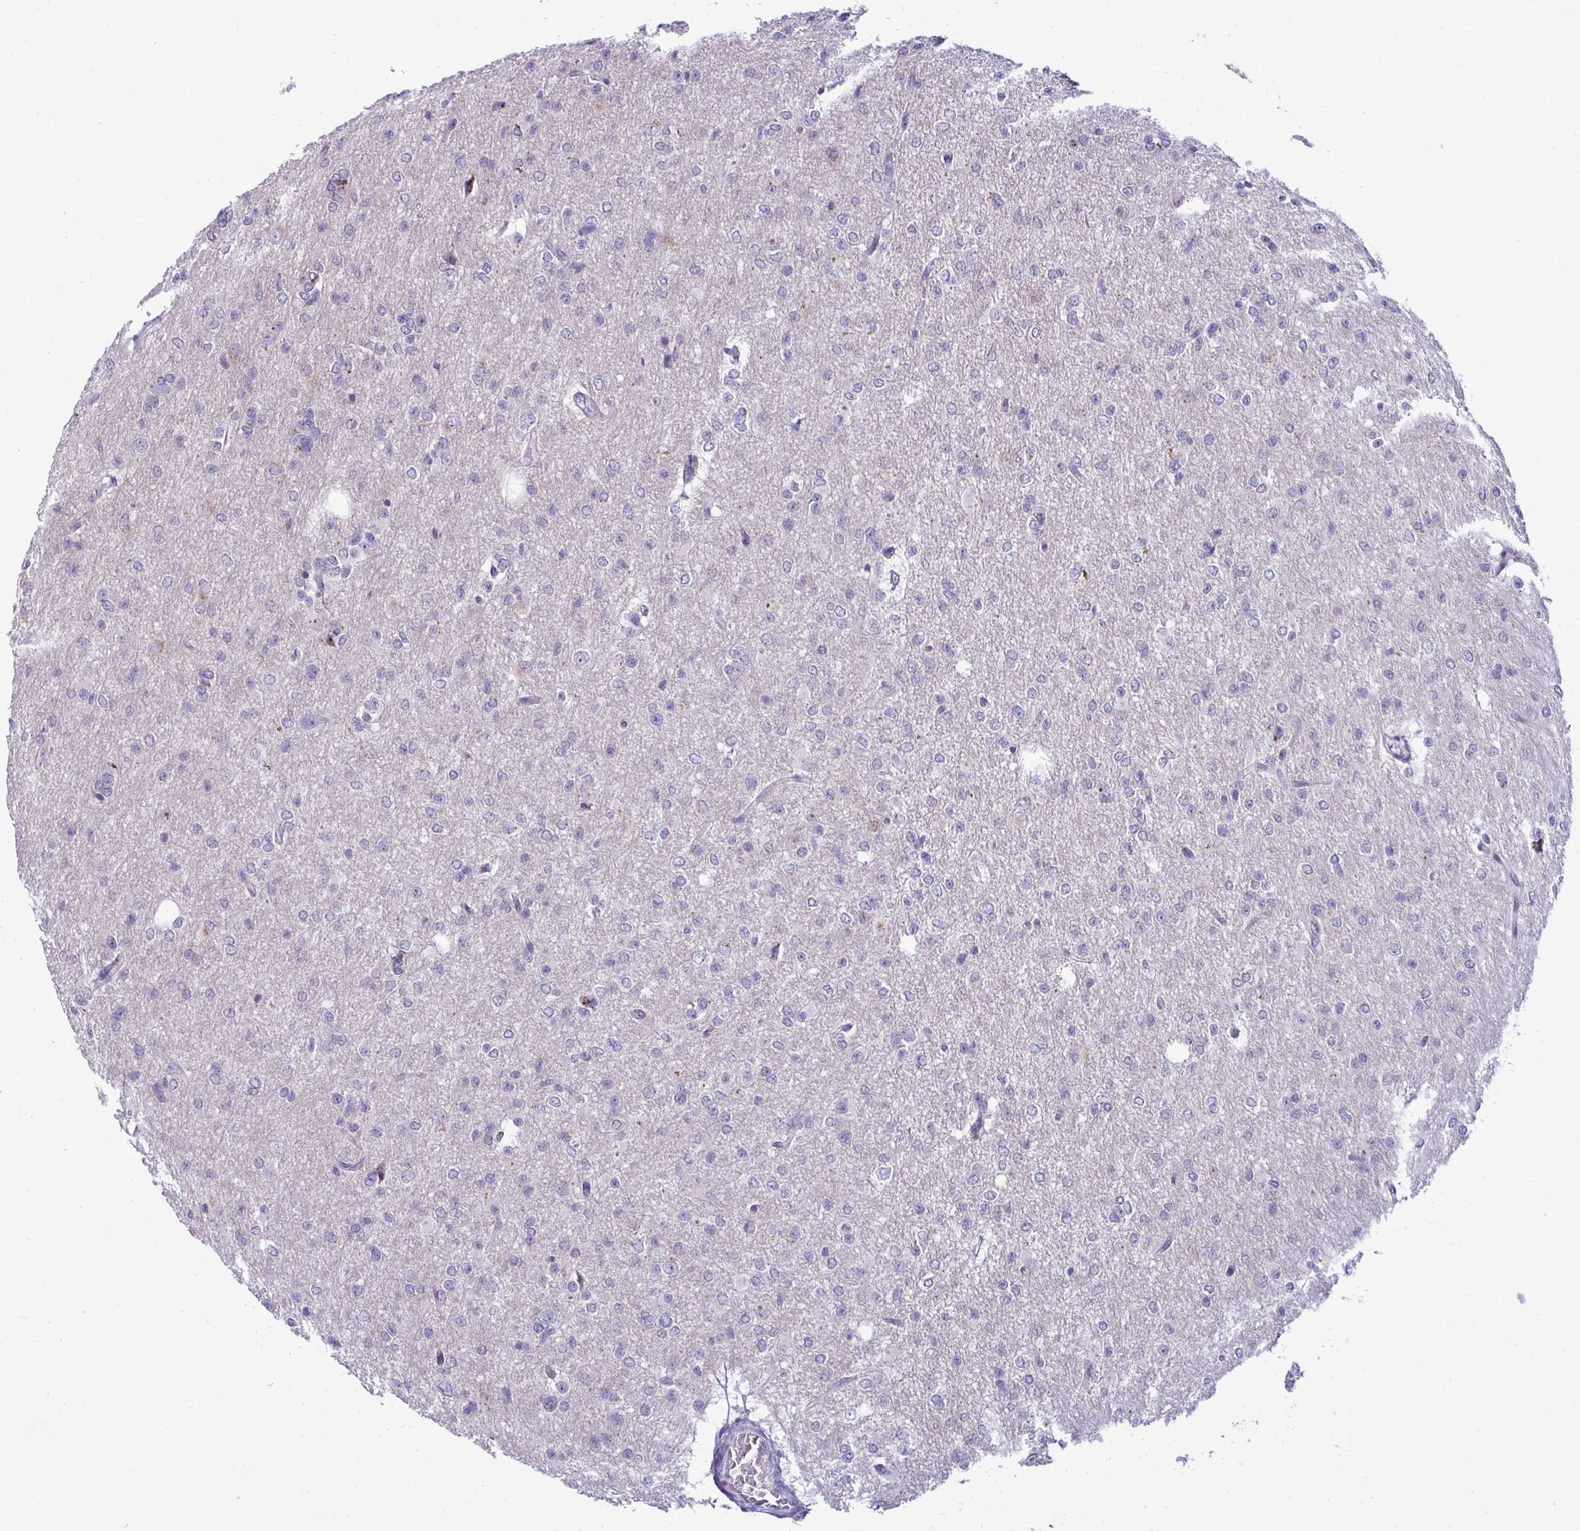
{"staining": {"intensity": "negative", "quantity": "none", "location": "none"}, "tissue": "glioma", "cell_type": "Tumor cells", "image_type": "cancer", "snomed": [{"axis": "morphology", "description": "Glioma, malignant, Low grade"}, {"axis": "topography", "description": "Brain"}], "caption": "Immunohistochemistry (IHC) histopathology image of neoplastic tissue: glioma stained with DAB (3,3'-diaminobenzidine) displays no significant protein staining in tumor cells. (Stains: DAB (3,3'-diaminobenzidine) immunohistochemistry (IHC) with hematoxylin counter stain, Microscopy: brightfield microscopy at high magnification).", "gene": "DTX4", "patient": {"sex": "male", "age": 26}}